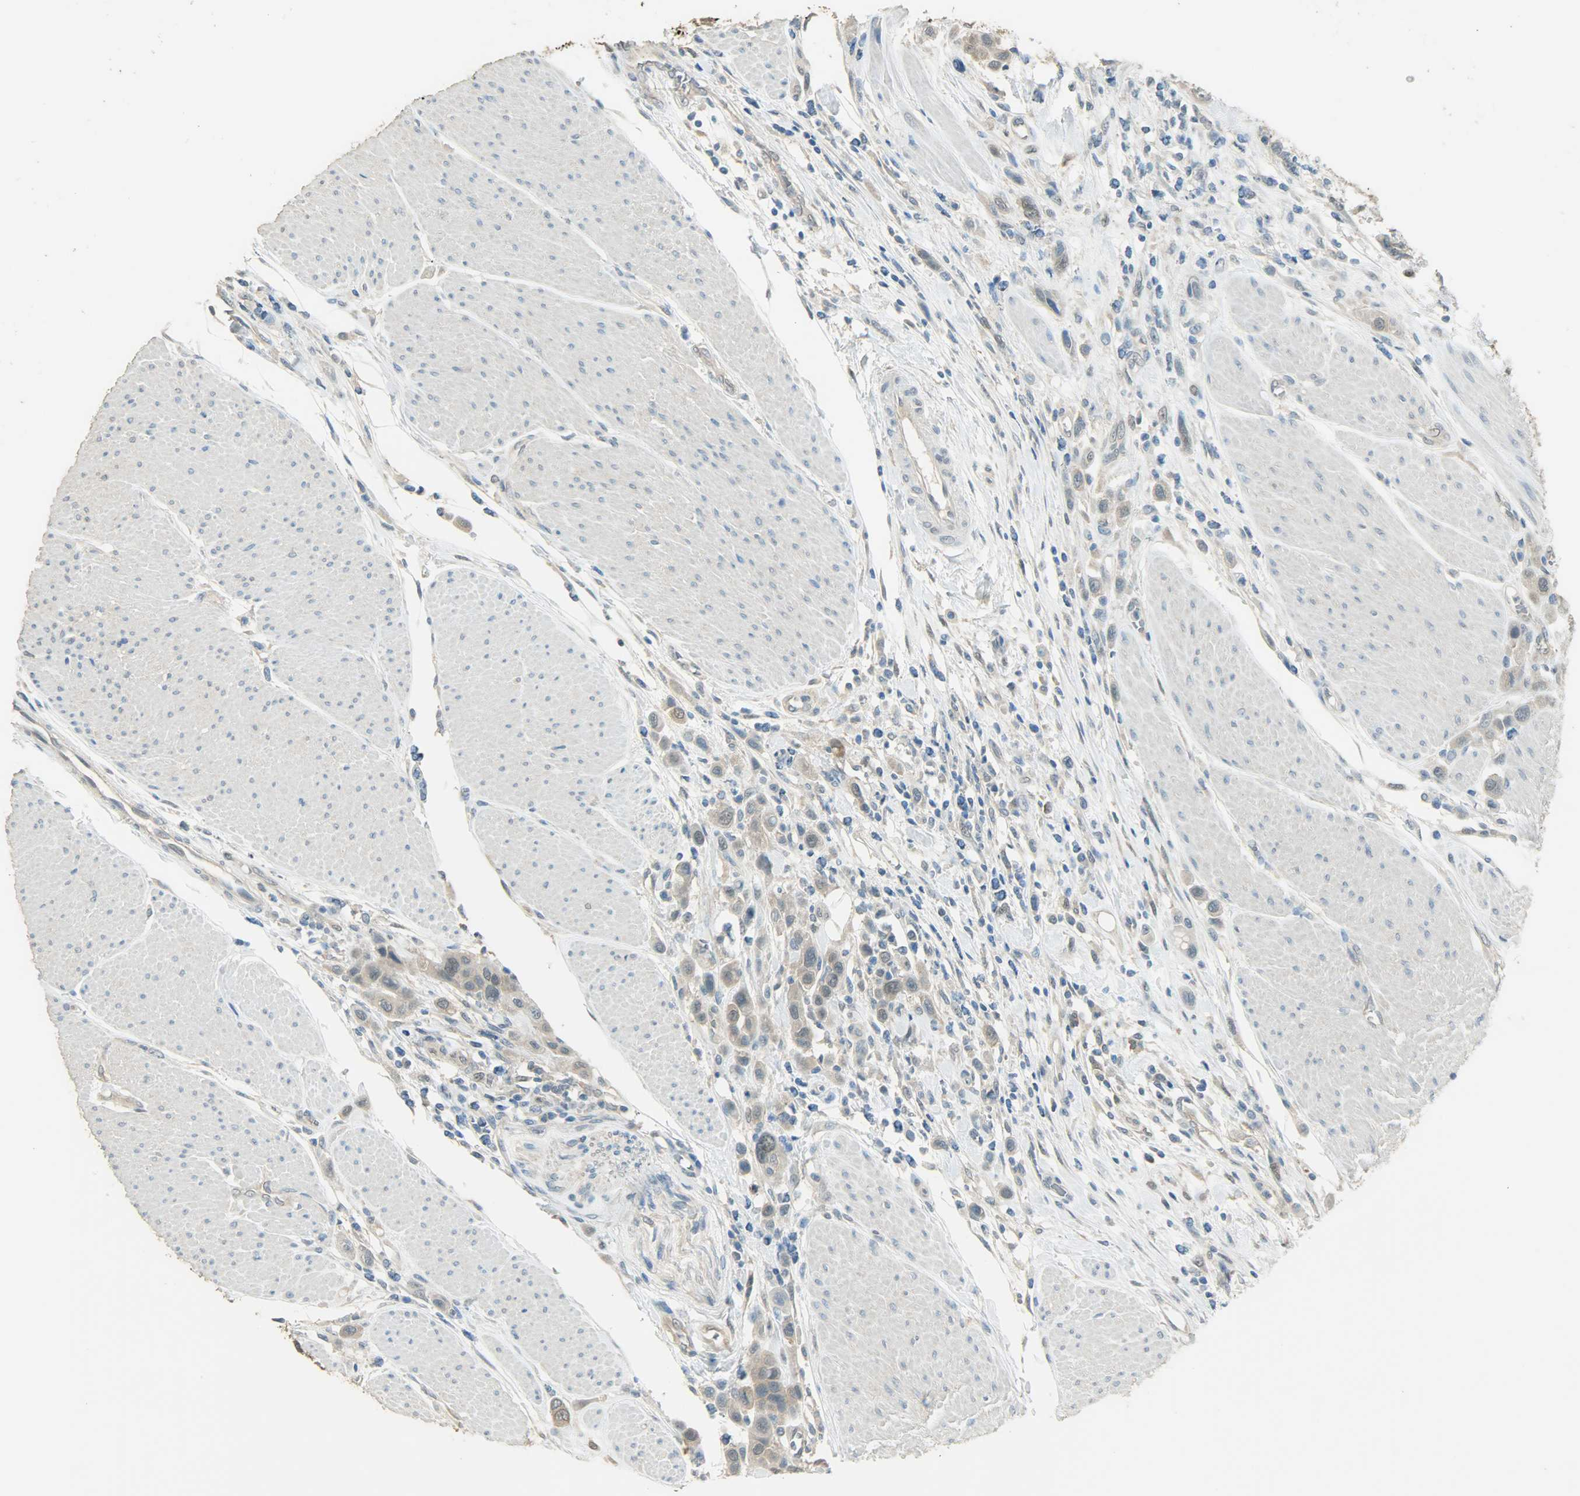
{"staining": {"intensity": "weak", "quantity": ">75%", "location": "cytoplasmic/membranous,nuclear"}, "tissue": "urothelial cancer", "cell_type": "Tumor cells", "image_type": "cancer", "snomed": [{"axis": "morphology", "description": "Urothelial carcinoma, High grade"}, {"axis": "topography", "description": "Urinary bladder"}], "caption": "Immunohistochemical staining of urothelial carcinoma (high-grade) reveals low levels of weak cytoplasmic/membranous and nuclear expression in approximately >75% of tumor cells. (DAB (3,3'-diaminobenzidine) IHC, brown staining for protein, blue staining for nuclei).", "gene": "PRMT5", "patient": {"sex": "male", "age": 50}}